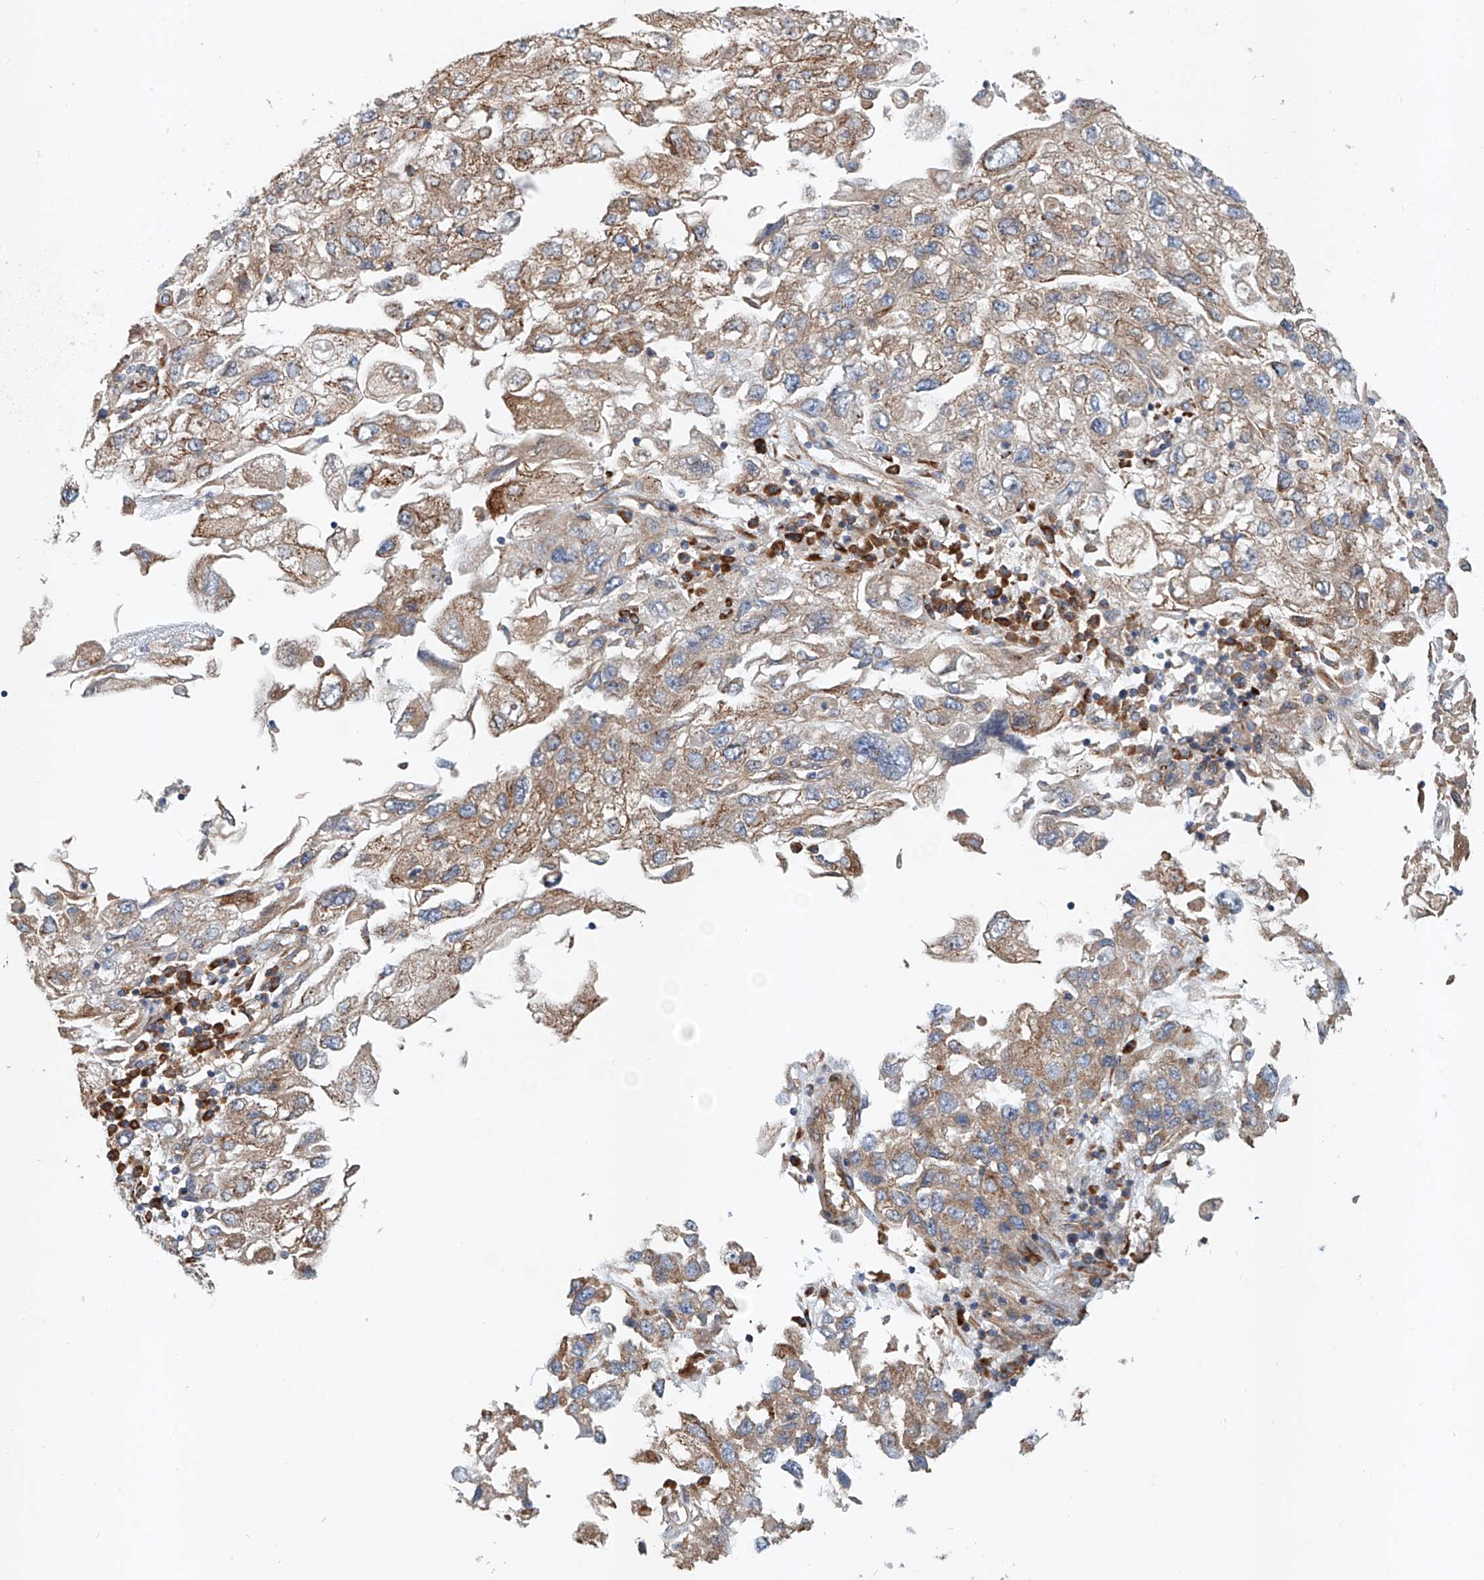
{"staining": {"intensity": "weak", "quantity": ">75%", "location": "cytoplasmic/membranous"}, "tissue": "endometrial cancer", "cell_type": "Tumor cells", "image_type": "cancer", "snomed": [{"axis": "morphology", "description": "Adenocarcinoma, NOS"}, {"axis": "topography", "description": "Endometrium"}], "caption": "A brown stain labels weak cytoplasmic/membranous expression of a protein in human endometrial adenocarcinoma tumor cells.", "gene": "SNAP29", "patient": {"sex": "female", "age": 49}}